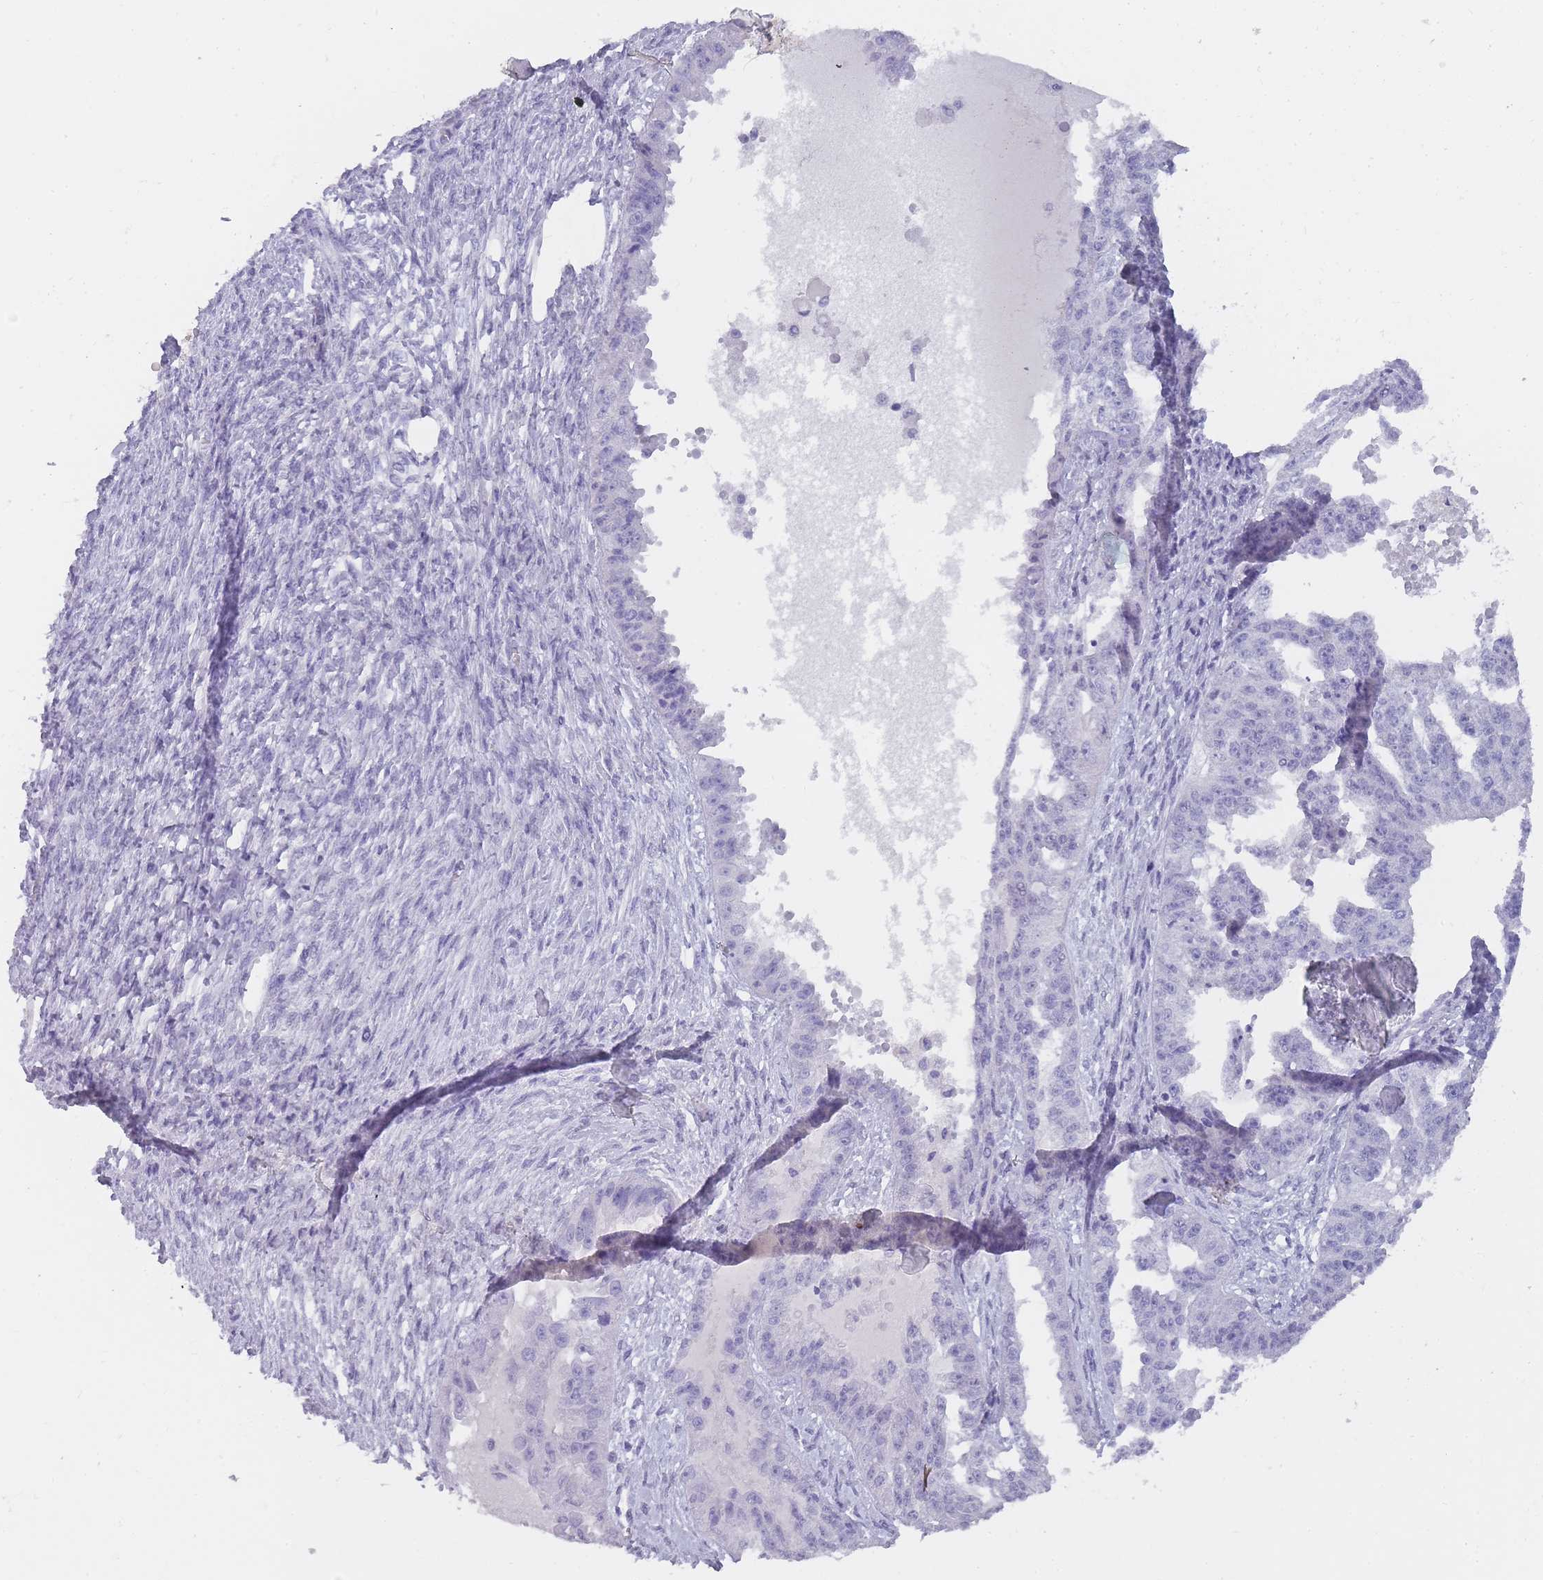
{"staining": {"intensity": "negative", "quantity": "none", "location": "none"}, "tissue": "ovarian cancer", "cell_type": "Tumor cells", "image_type": "cancer", "snomed": [{"axis": "morphology", "description": "Cystadenocarcinoma, serous, NOS"}, {"axis": "topography", "description": "Ovary"}], "caption": "Serous cystadenocarcinoma (ovarian) was stained to show a protein in brown. There is no significant positivity in tumor cells. Nuclei are stained in blue.", "gene": "TCP11", "patient": {"sex": "female", "age": 58}}